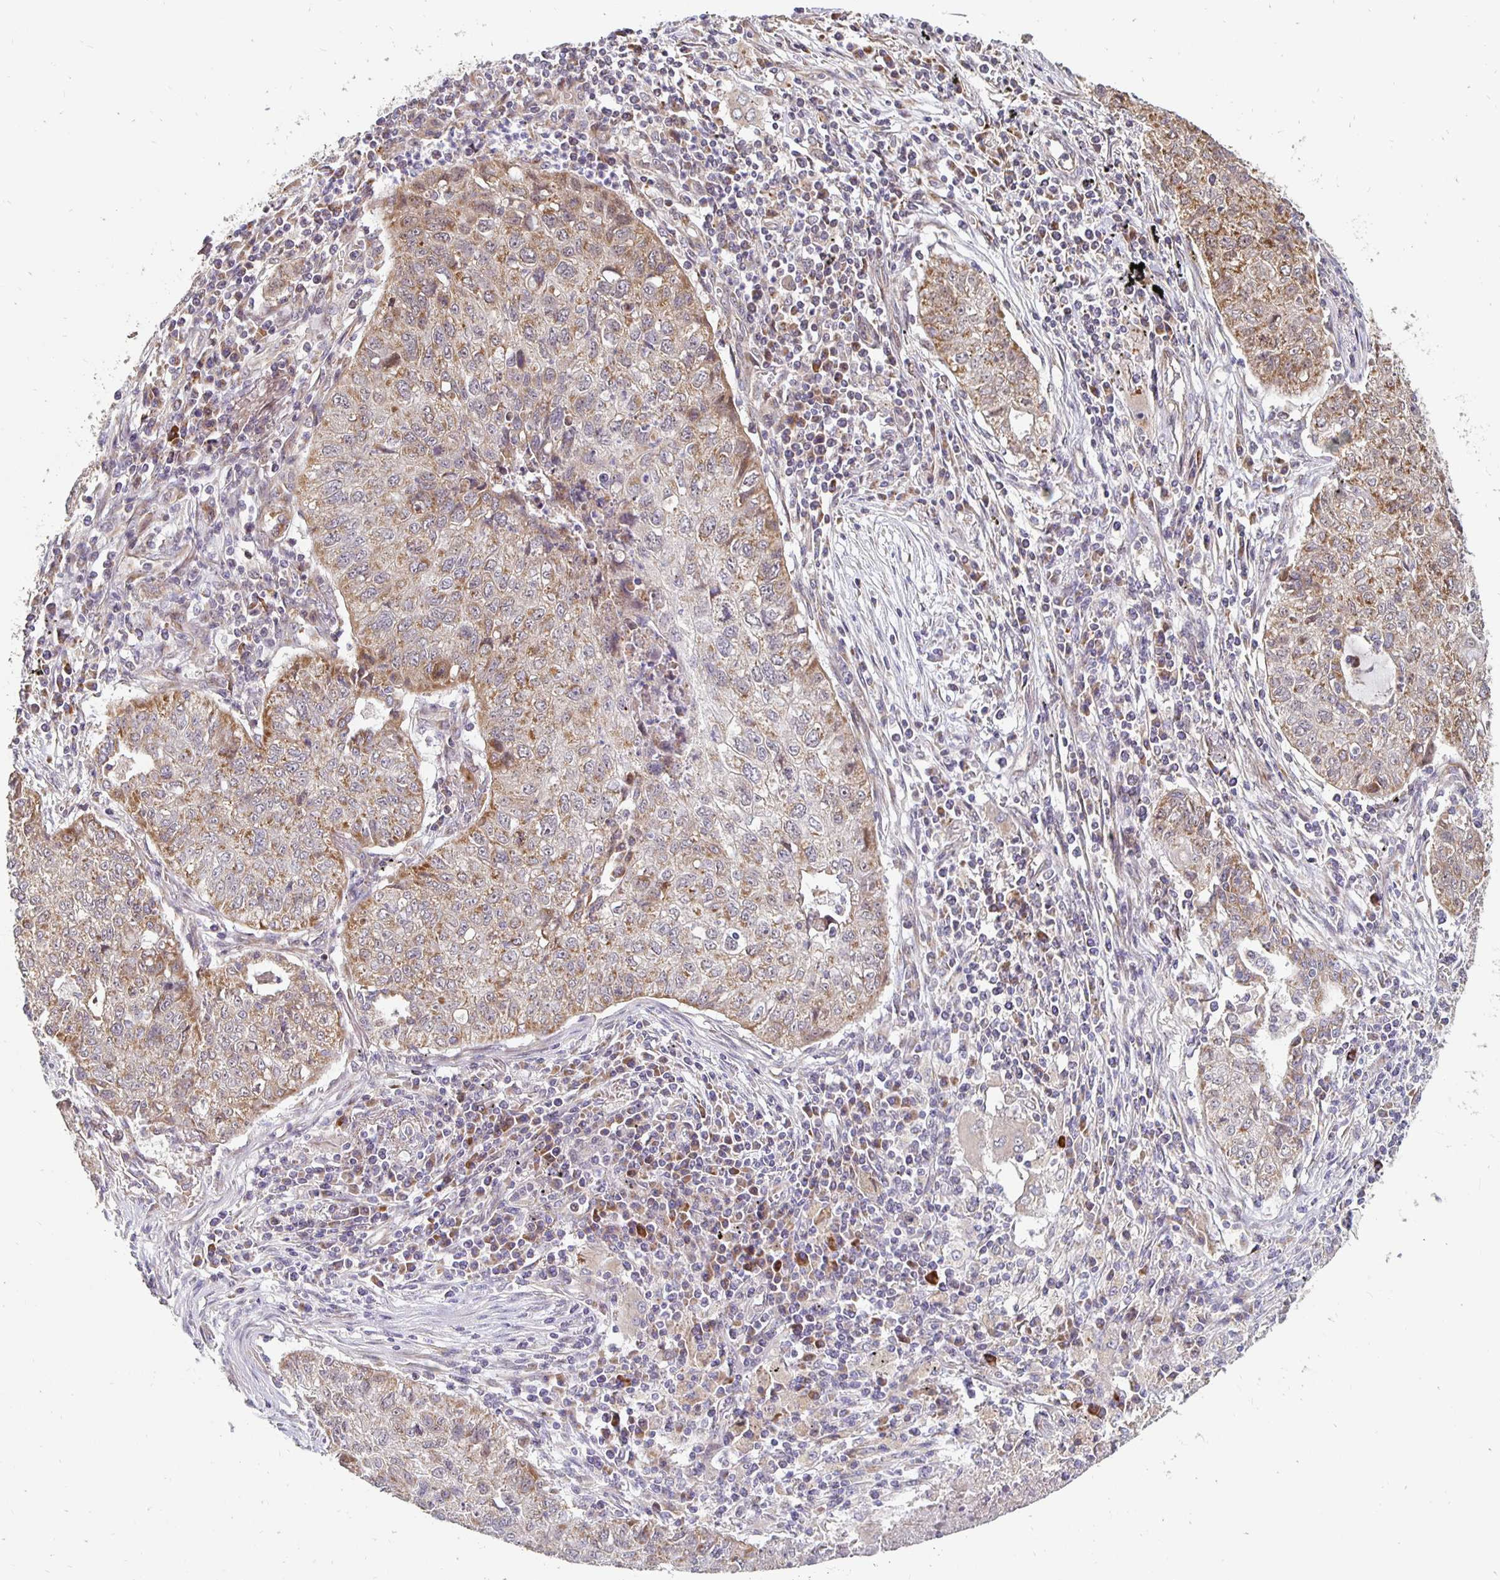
{"staining": {"intensity": "strong", "quantity": "25%-75%", "location": "cytoplasmic/membranous"}, "tissue": "lung cancer", "cell_type": "Tumor cells", "image_type": "cancer", "snomed": [{"axis": "morphology", "description": "Normal morphology"}, {"axis": "morphology", "description": "Aneuploidy"}, {"axis": "morphology", "description": "Squamous cell carcinoma, NOS"}, {"axis": "topography", "description": "Lymph node"}, {"axis": "topography", "description": "Lung"}], "caption": "DAB (3,3'-diaminobenzidine) immunohistochemical staining of lung cancer (aneuploidy) demonstrates strong cytoplasmic/membranous protein expression in approximately 25%-75% of tumor cells.", "gene": "MRPL28", "patient": {"sex": "female", "age": 76}}